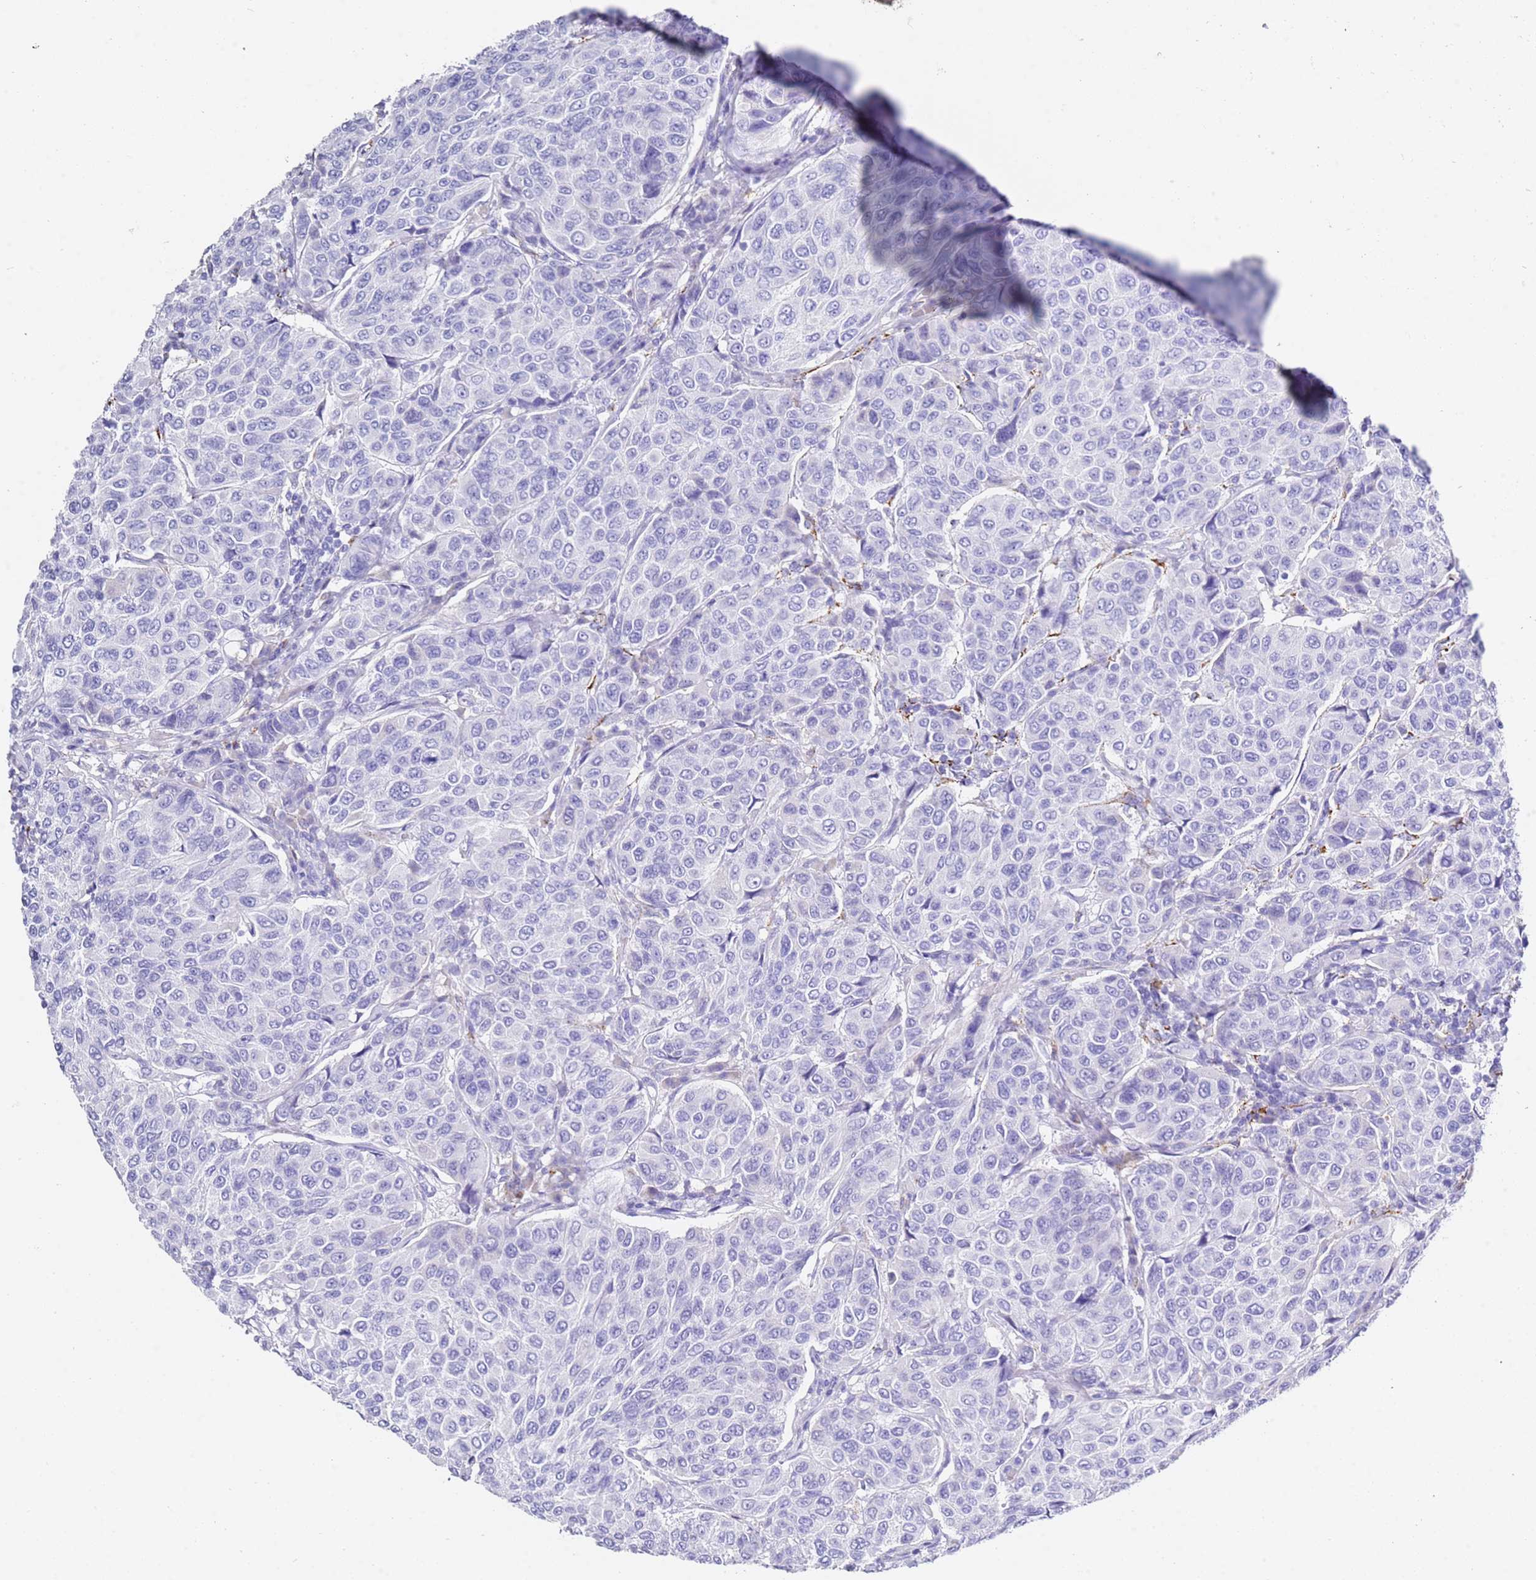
{"staining": {"intensity": "negative", "quantity": "none", "location": "none"}, "tissue": "breast cancer", "cell_type": "Tumor cells", "image_type": "cancer", "snomed": [{"axis": "morphology", "description": "Duct carcinoma"}, {"axis": "topography", "description": "Breast"}], "caption": "DAB (3,3'-diaminobenzidine) immunohistochemical staining of breast cancer (intraductal carcinoma) displays no significant staining in tumor cells. Nuclei are stained in blue.", "gene": "PTBP2", "patient": {"sex": "female", "age": 55}}